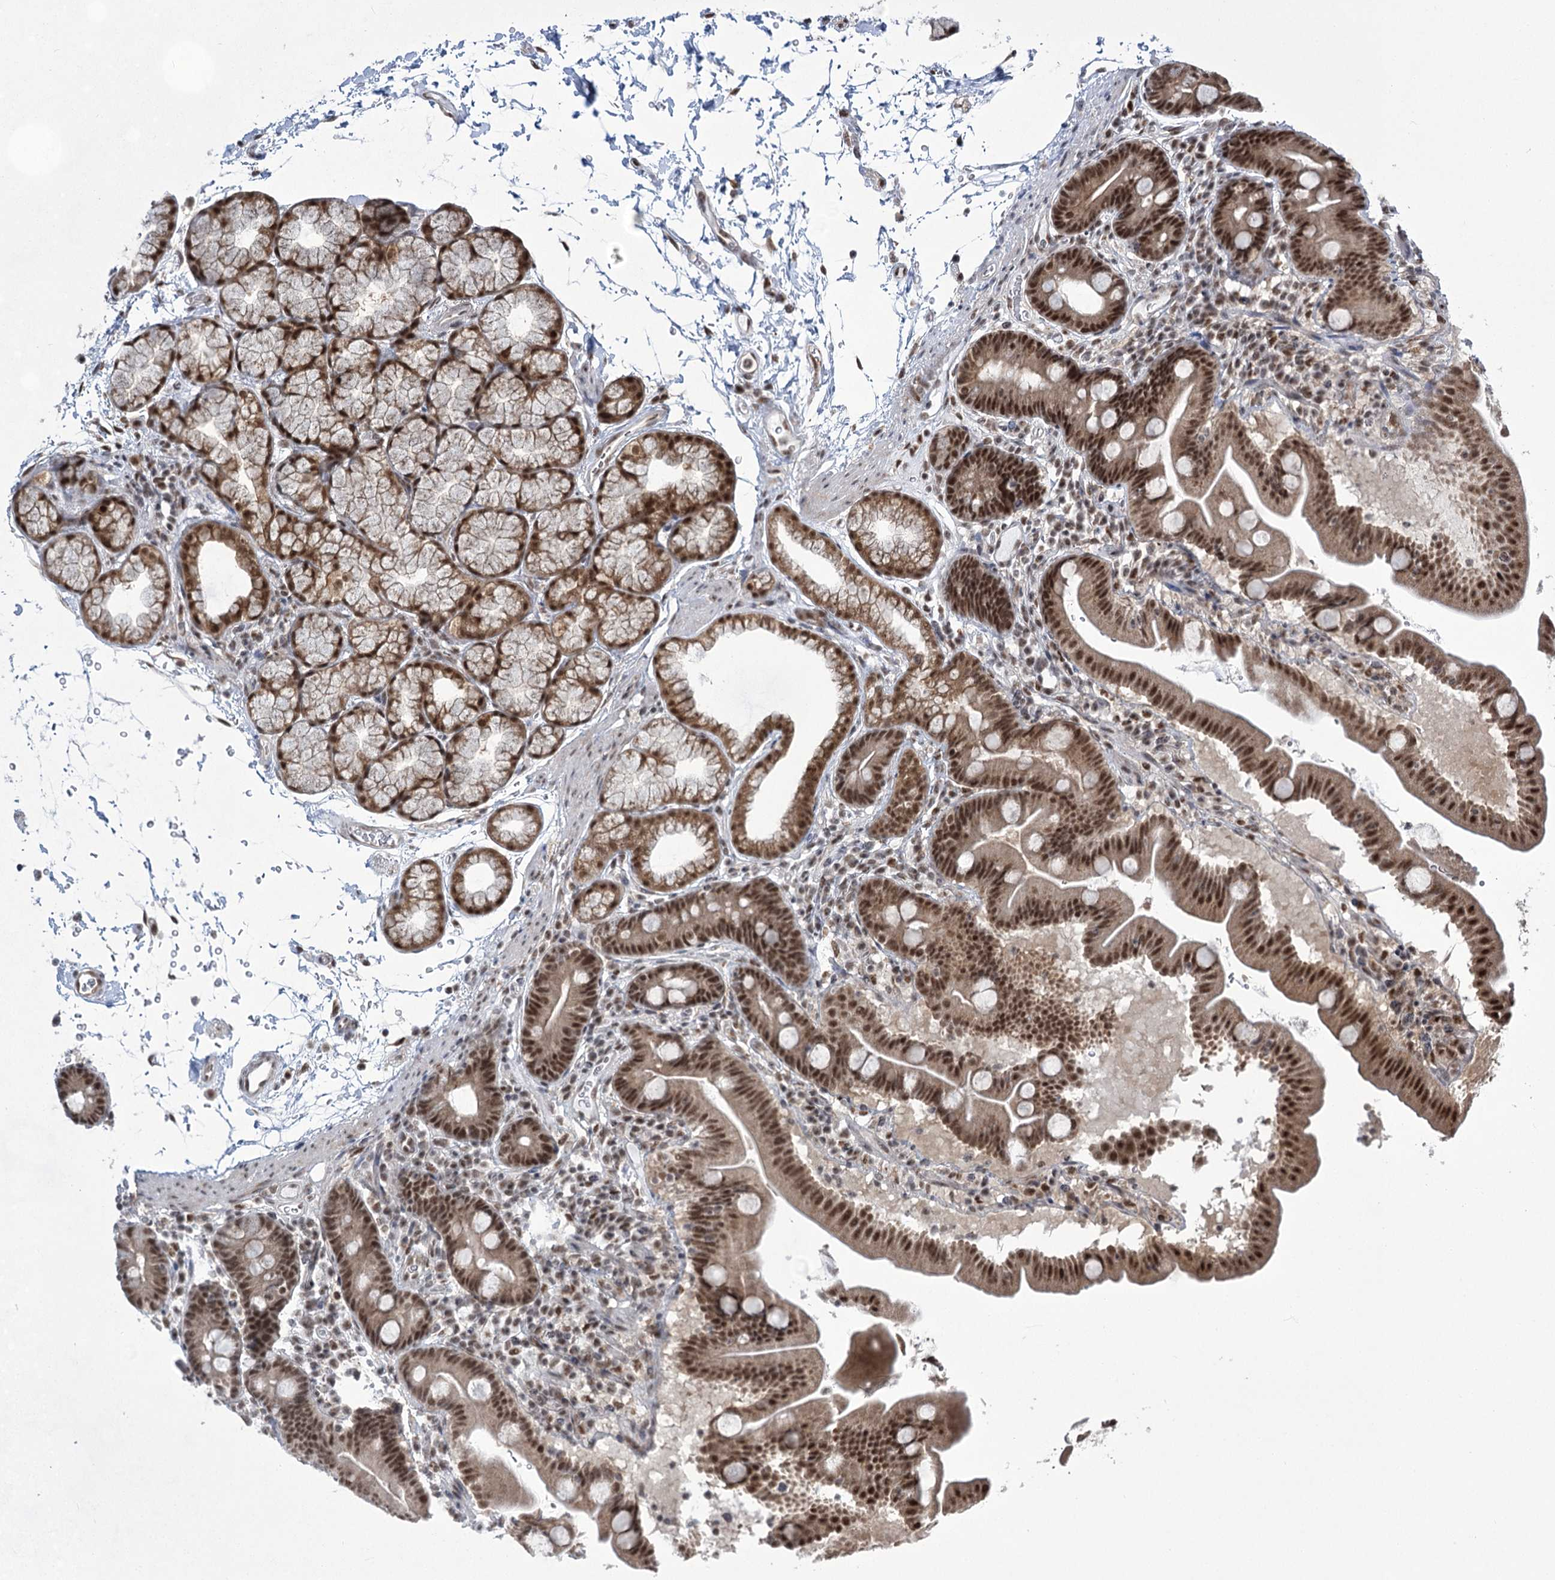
{"staining": {"intensity": "moderate", "quantity": ">75%", "location": "nuclear"}, "tissue": "duodenum", "cell_type": "Glandular cells", "image_type": "normal", "snomed": [{"axis": "morphology", "description": "Normal tissue, NOS"}, {"axis": "topography", "description": "Duodenum"}], "caption": "The micrograph demonstrates immunohistochemical staining of unremarkable duodenum. There is moderate nuclear positivity is appreciated in about >75% of glandular cells. (DAB (3,3'-diaminobenzidine) IHC, brown staining for protein, blue staining for nuclei).", "gene": "ZCCHC8", "patient": {"sex": "male", "age": 54}}